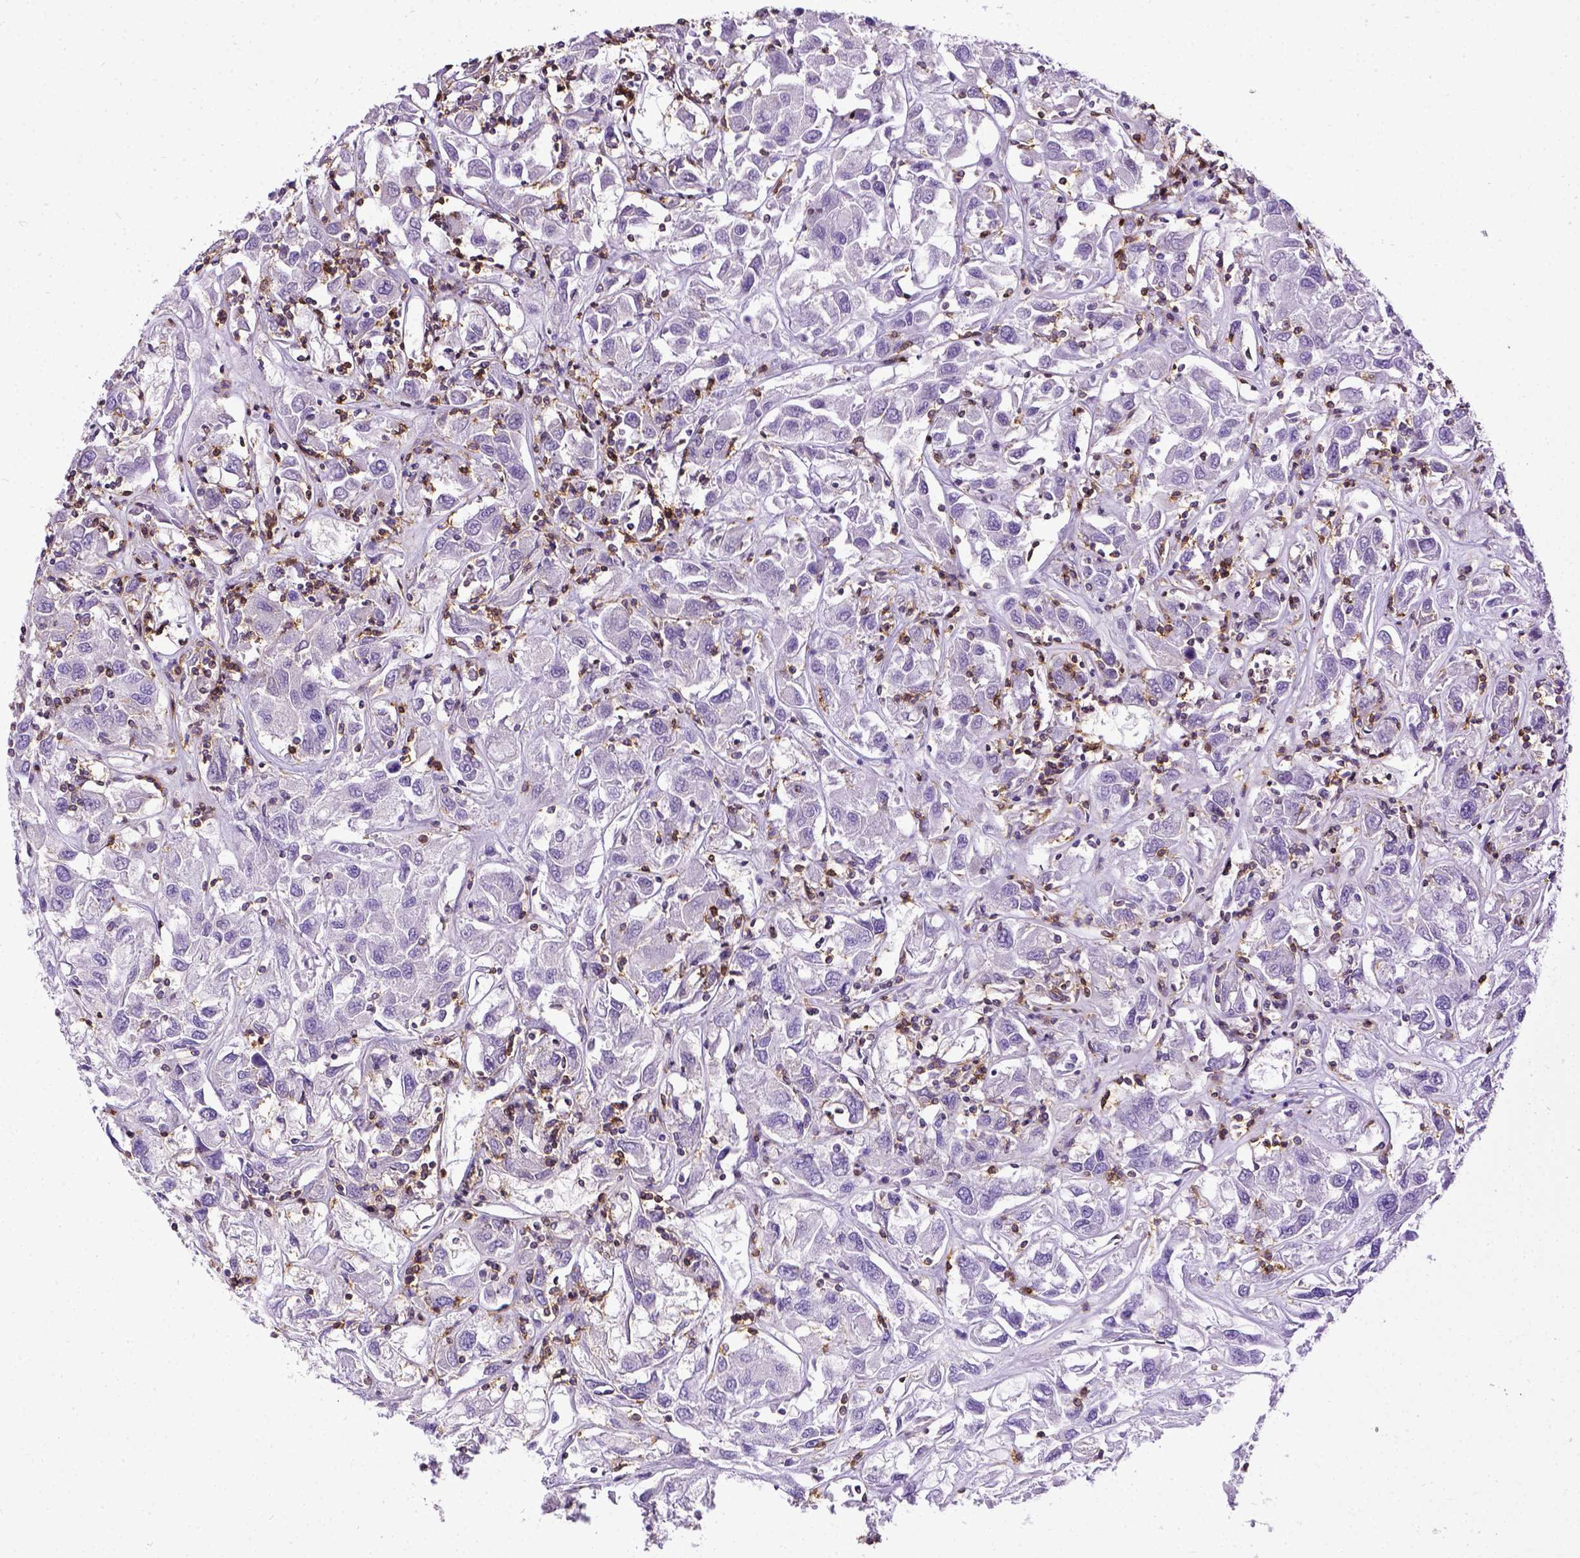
{"staining": {"intensity": "negative", "quantity": "none", "location": "none"}, "tissue": "renal cancer", "cell_type": "Tumor cells", "image_type": "cancer", "snomed": [{"axis": "morphology", "description": "Adenocarcinoma, NOS"}, {"axis": "topography", "description": "Kidney"}], "caption": "Immunohistochemical staining of renal adenocarcinoma demonstrates no significant positivity in tumor cells.", "gene": "CD3E", "patient": {"sex": "female", "age": 76}}